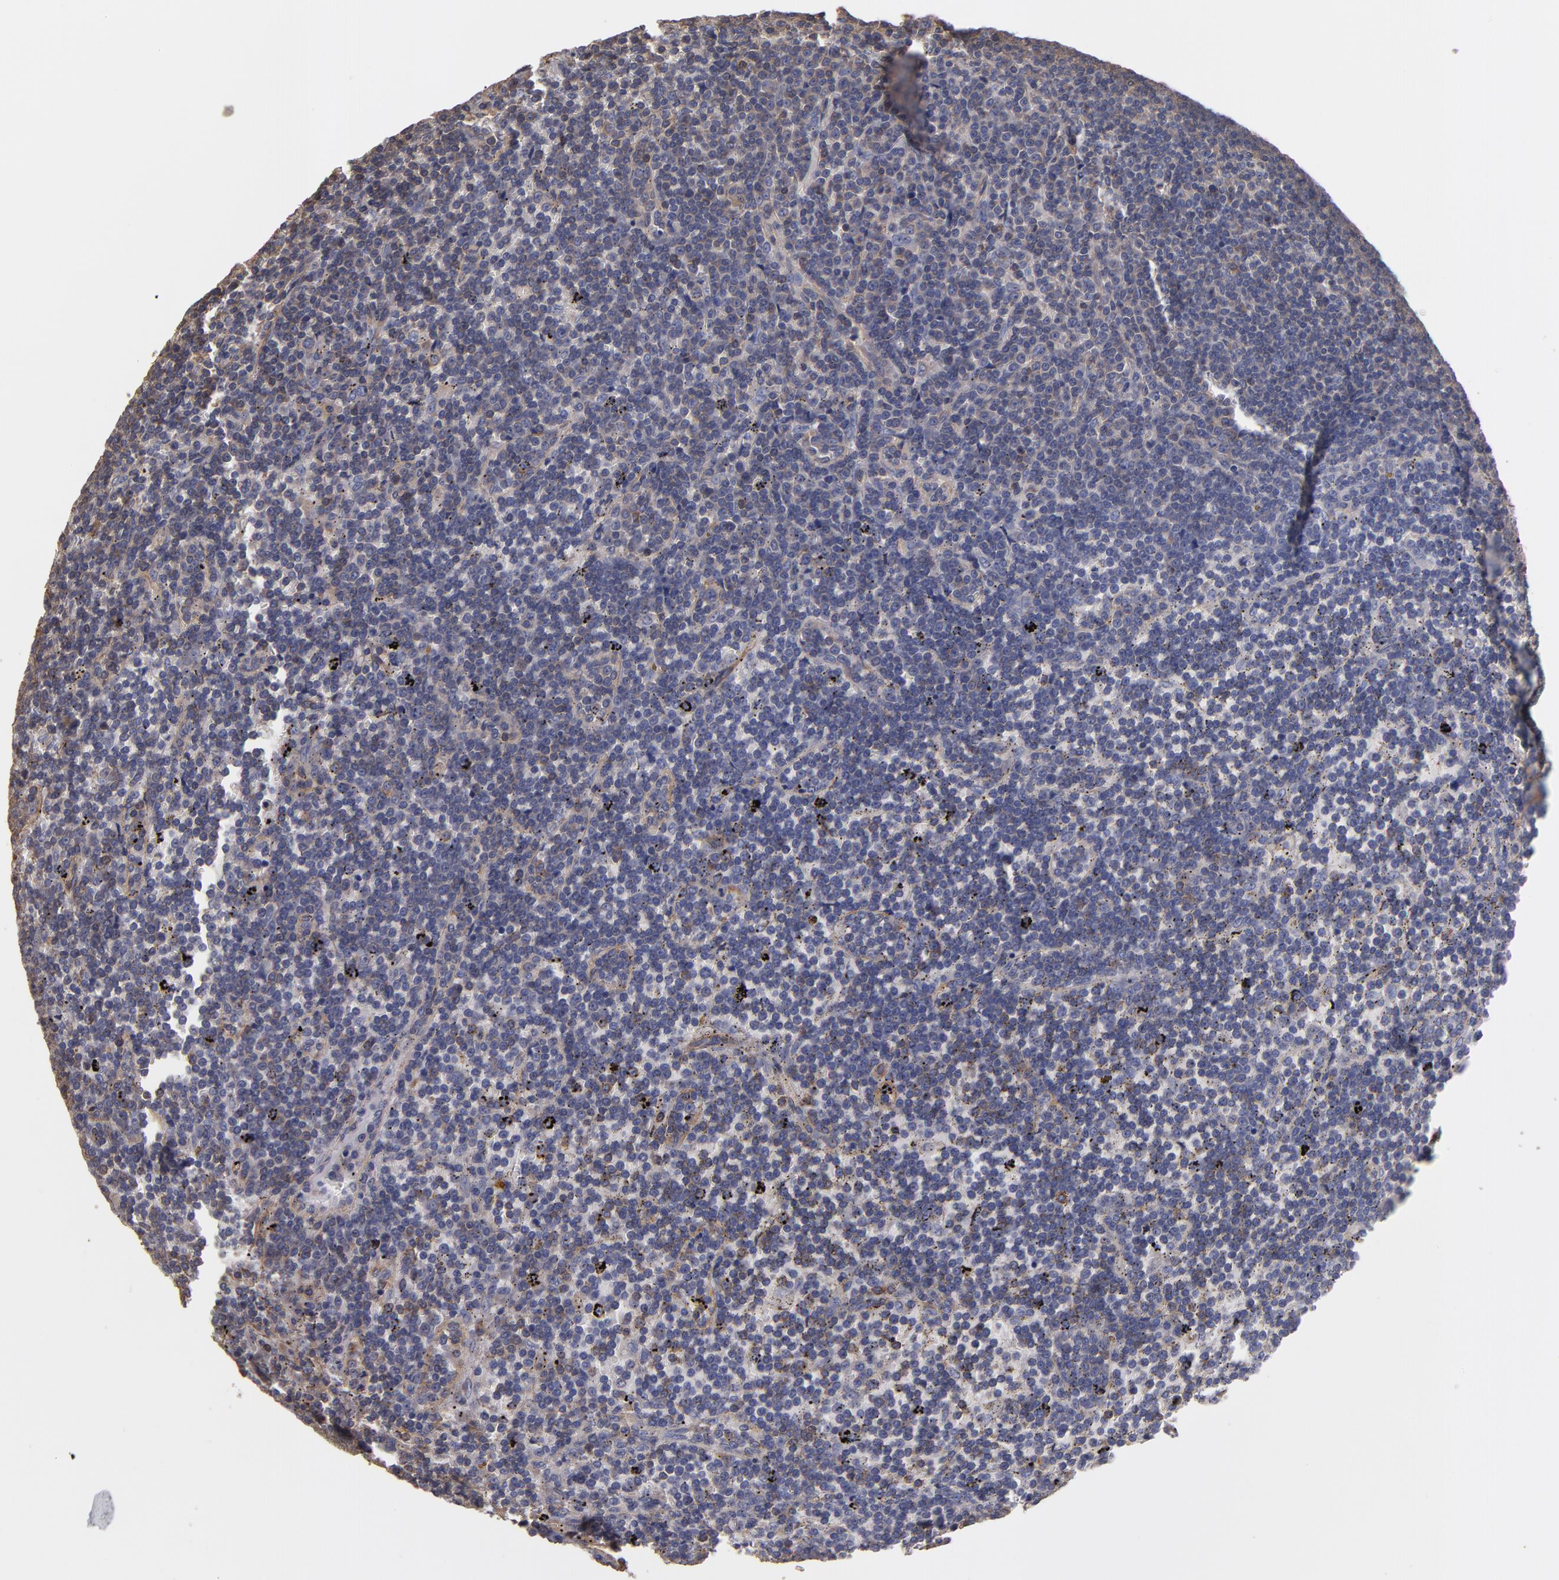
{"staining": {"intensity": "weak", "quantity": "25%-75%", "location": "cytoplasmic/membranous"}, "tissue": "lymphoma", "cell_type": "Tumor cells", "image_type": "cancer", "snomed": [{"axis": "morphology", "description": "Malignant lymphoma, non-Hodgkin's type, Low grade"}, {"axis": "topography", "description": "Spleen"}], "caption": "Protein staining displays weak cytoplasmic/membranous staining in approximately 25%-75% of tumor cells in lymphoma.", "gene": "ESYT2", "patient": {"sex": "male", "age": 80}}